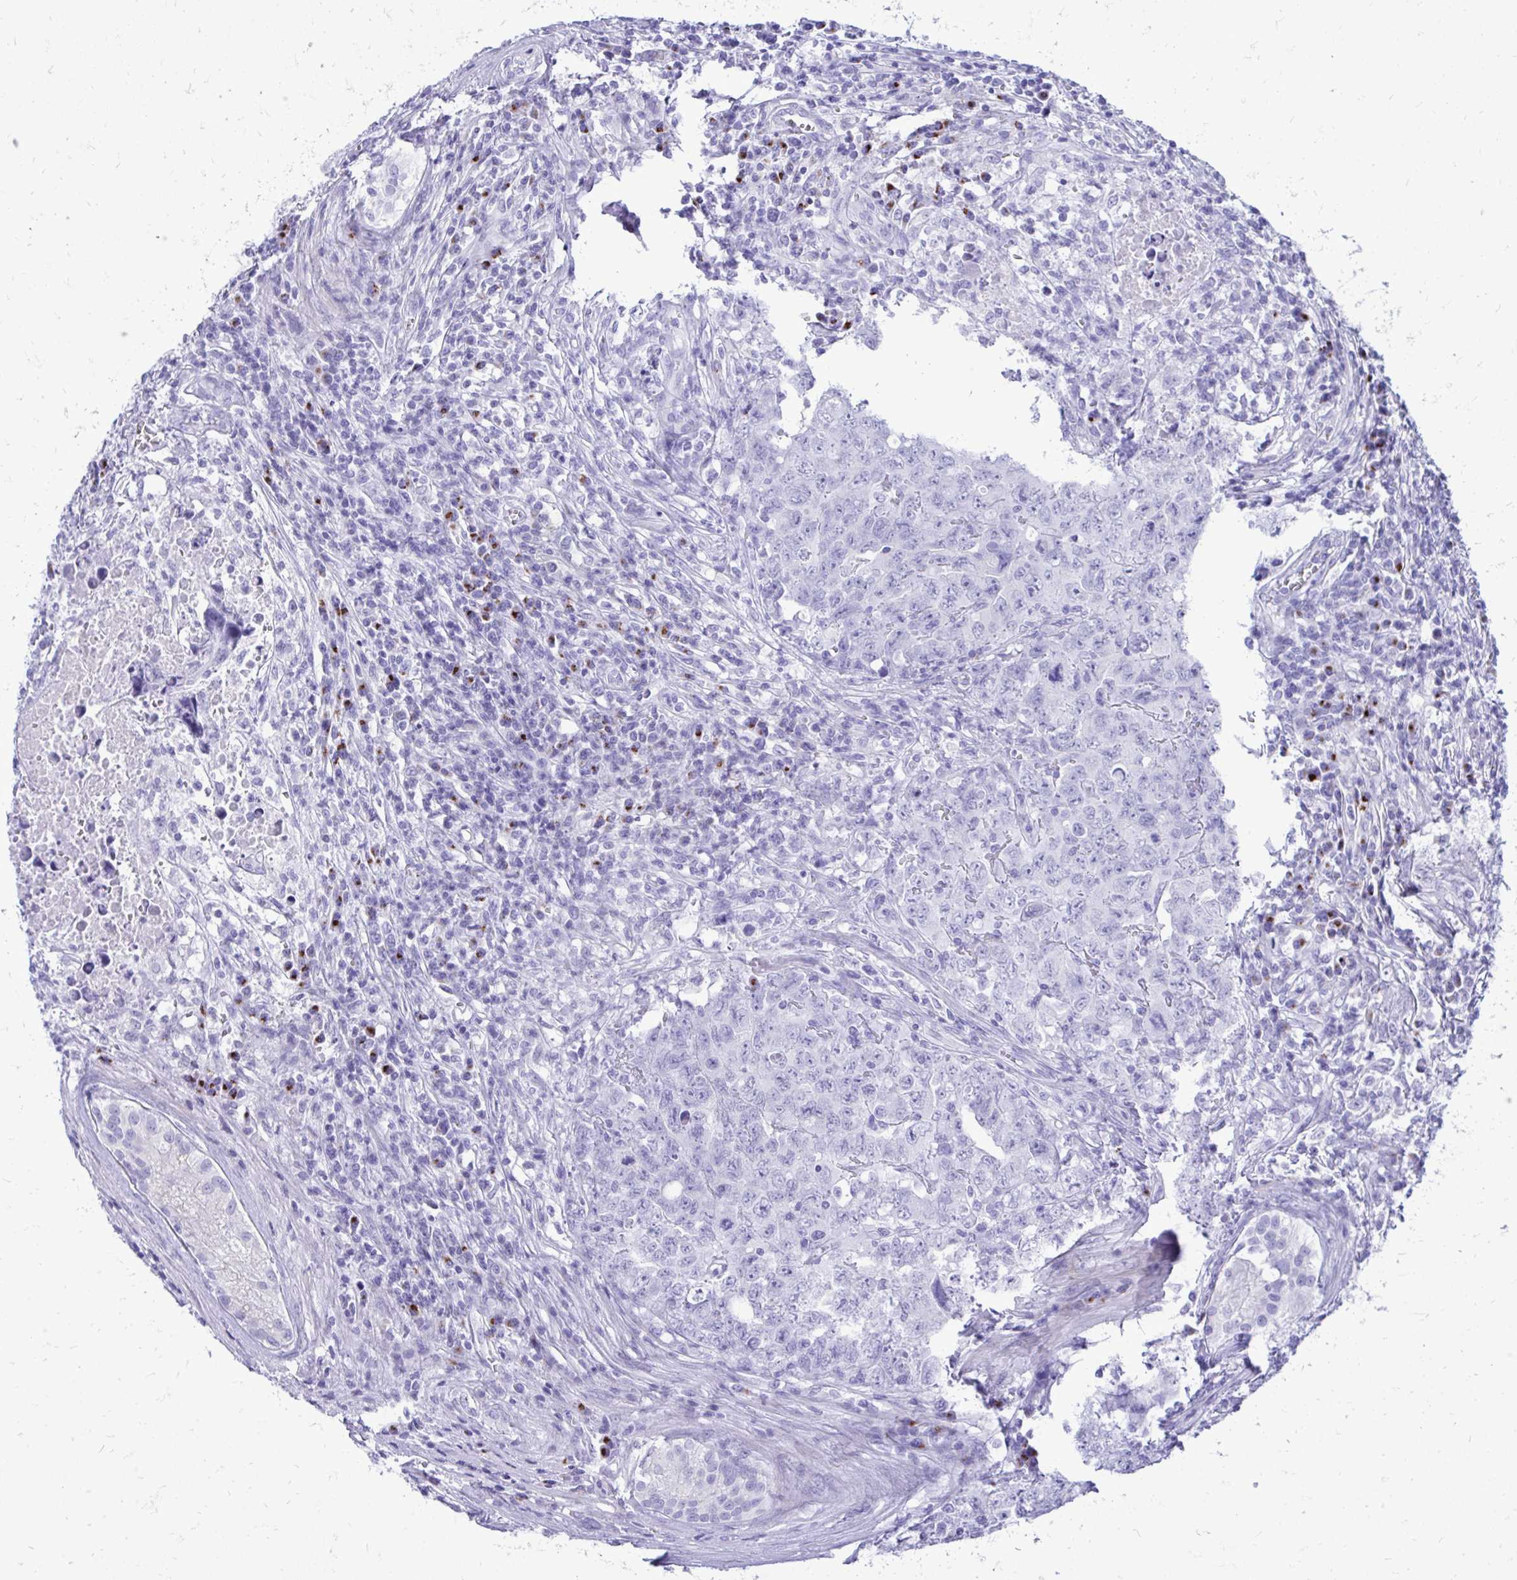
{"staining": {"intensity": "negative", "quantity": "none", "location": "none"}, "tissue": "testis cancer", "cell_type": "Tumor cells", "image_type": "cancer", "snomed": [{"axis": "morphology", "description": "Carcinoma, Embryonal, NOS"}, {"axis": "topography", "description": "Testis"}], "caption": "DAB immunohistochemical staining of human testis embryonal carcinoma shows no significant staining in tumor cells.", "gene": "ANKDD1B", "patient": {"sex": "male", "age": 24}}